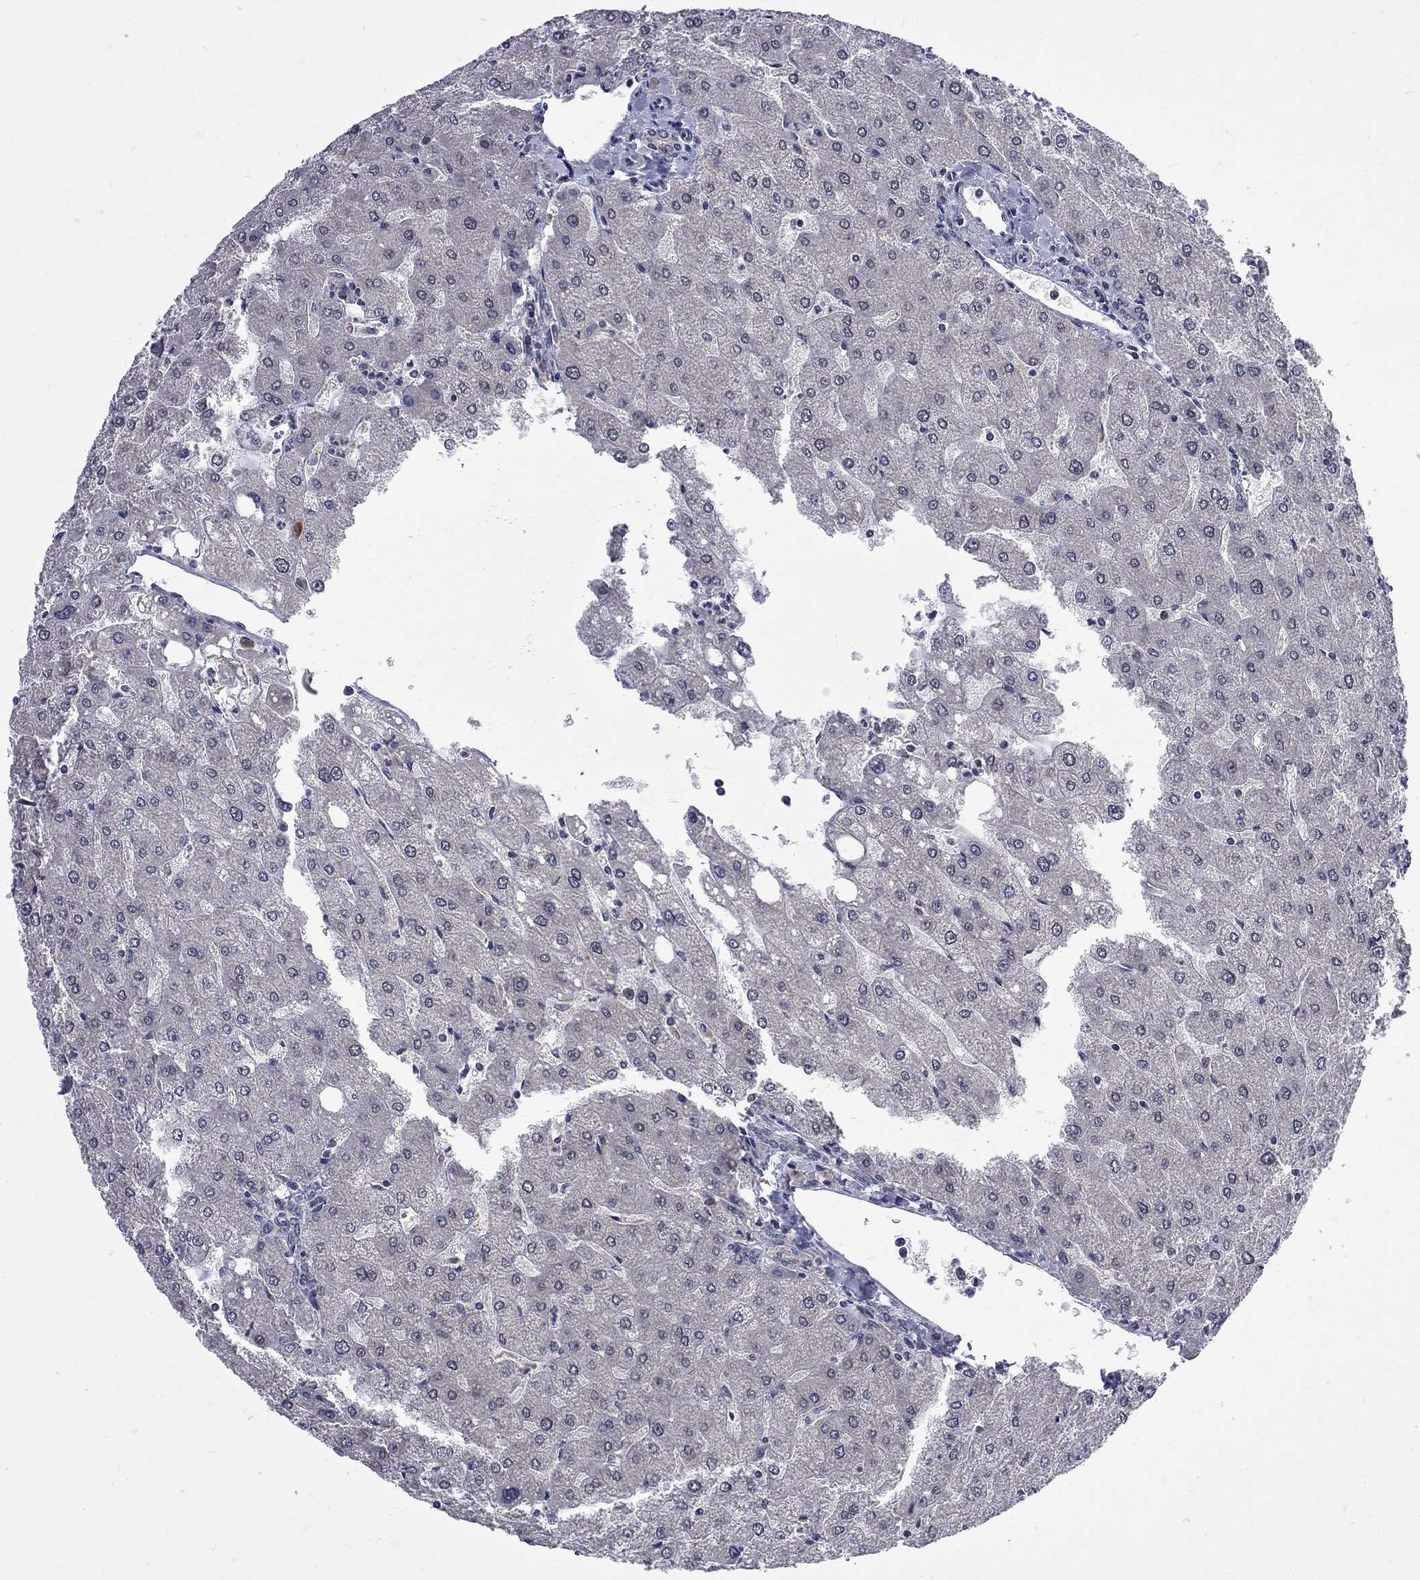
{"staining": {"intensity": "negative", "quantity": "none", "location": "none"}, "tissue": "liver", "cell_type": "Cholangiocytes", "image_type": "normal", "snomed": [{"axis": "morphology", "description": "Normal tissue, NOS"}, {"axis": "topography", "description": "Liver"}], "caption": "Image shows no protein positivity in cholangiocytes of unremarkable liver. Brightfield microscopy of IHC stained with DAB (brown) and hematoxylin (blue), captured at high magnification.", "gene": "CNOT11", "patient": {"sex": "male", "age": 67}}